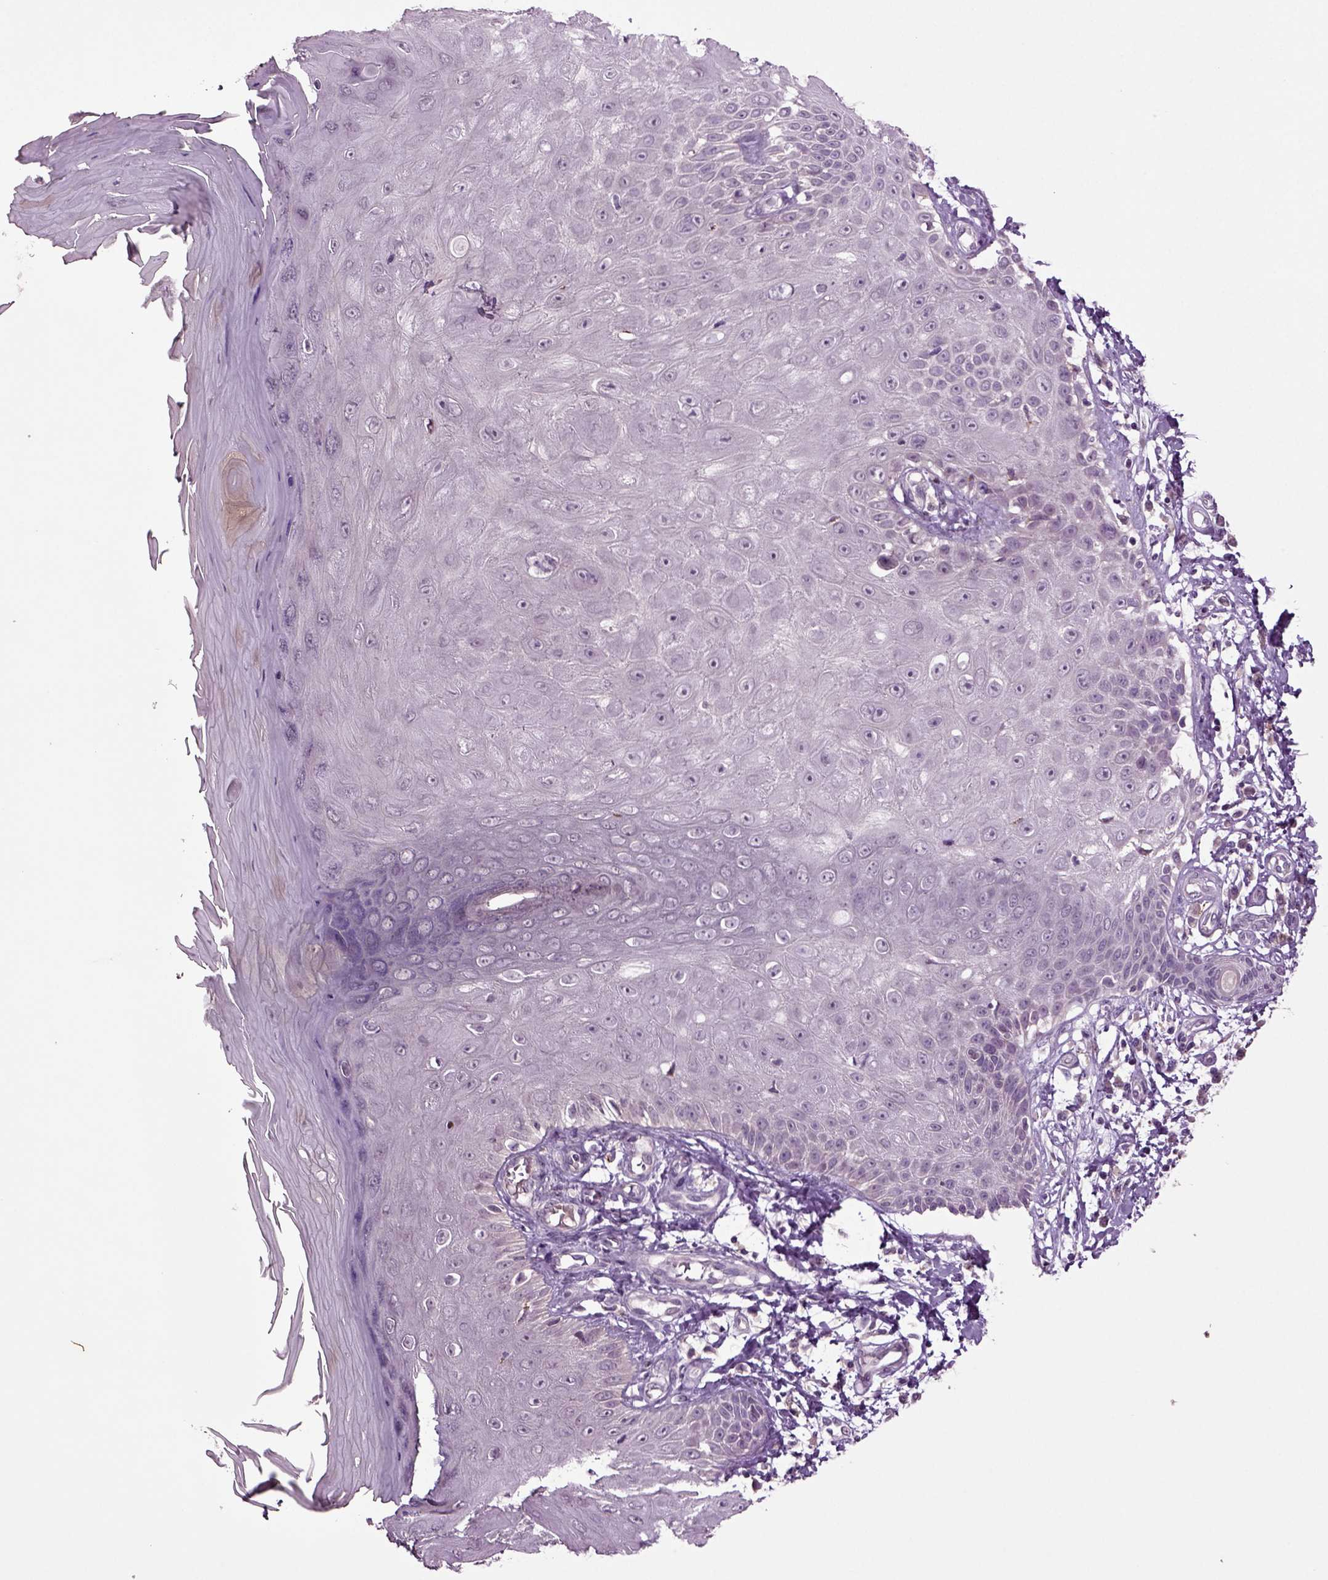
{"staining": {"intensity": "negative", "quantity": "none", "location": "none"}, "tissue": "skin", "cell_type": "Fibroblasts", "image_type": "normal", "snomed": [{"axis": "morphology", "description": "Normal tissue, NOS"}, {"axis": "morphology", "description": "Inflammation, NOS"}, {"axis": "morphology", "description": "Fibrosis, NOS"}, {"axis": "topography", "description": "Skin"}], "caption": "Immunohistochemistry (IHC) photomicrograph of normal skin: skin stained with DAB shows no significant protein staining in fibroblasts.", "gene": "SLC17A6", "patient": {"sex": "male", "age": 71}}